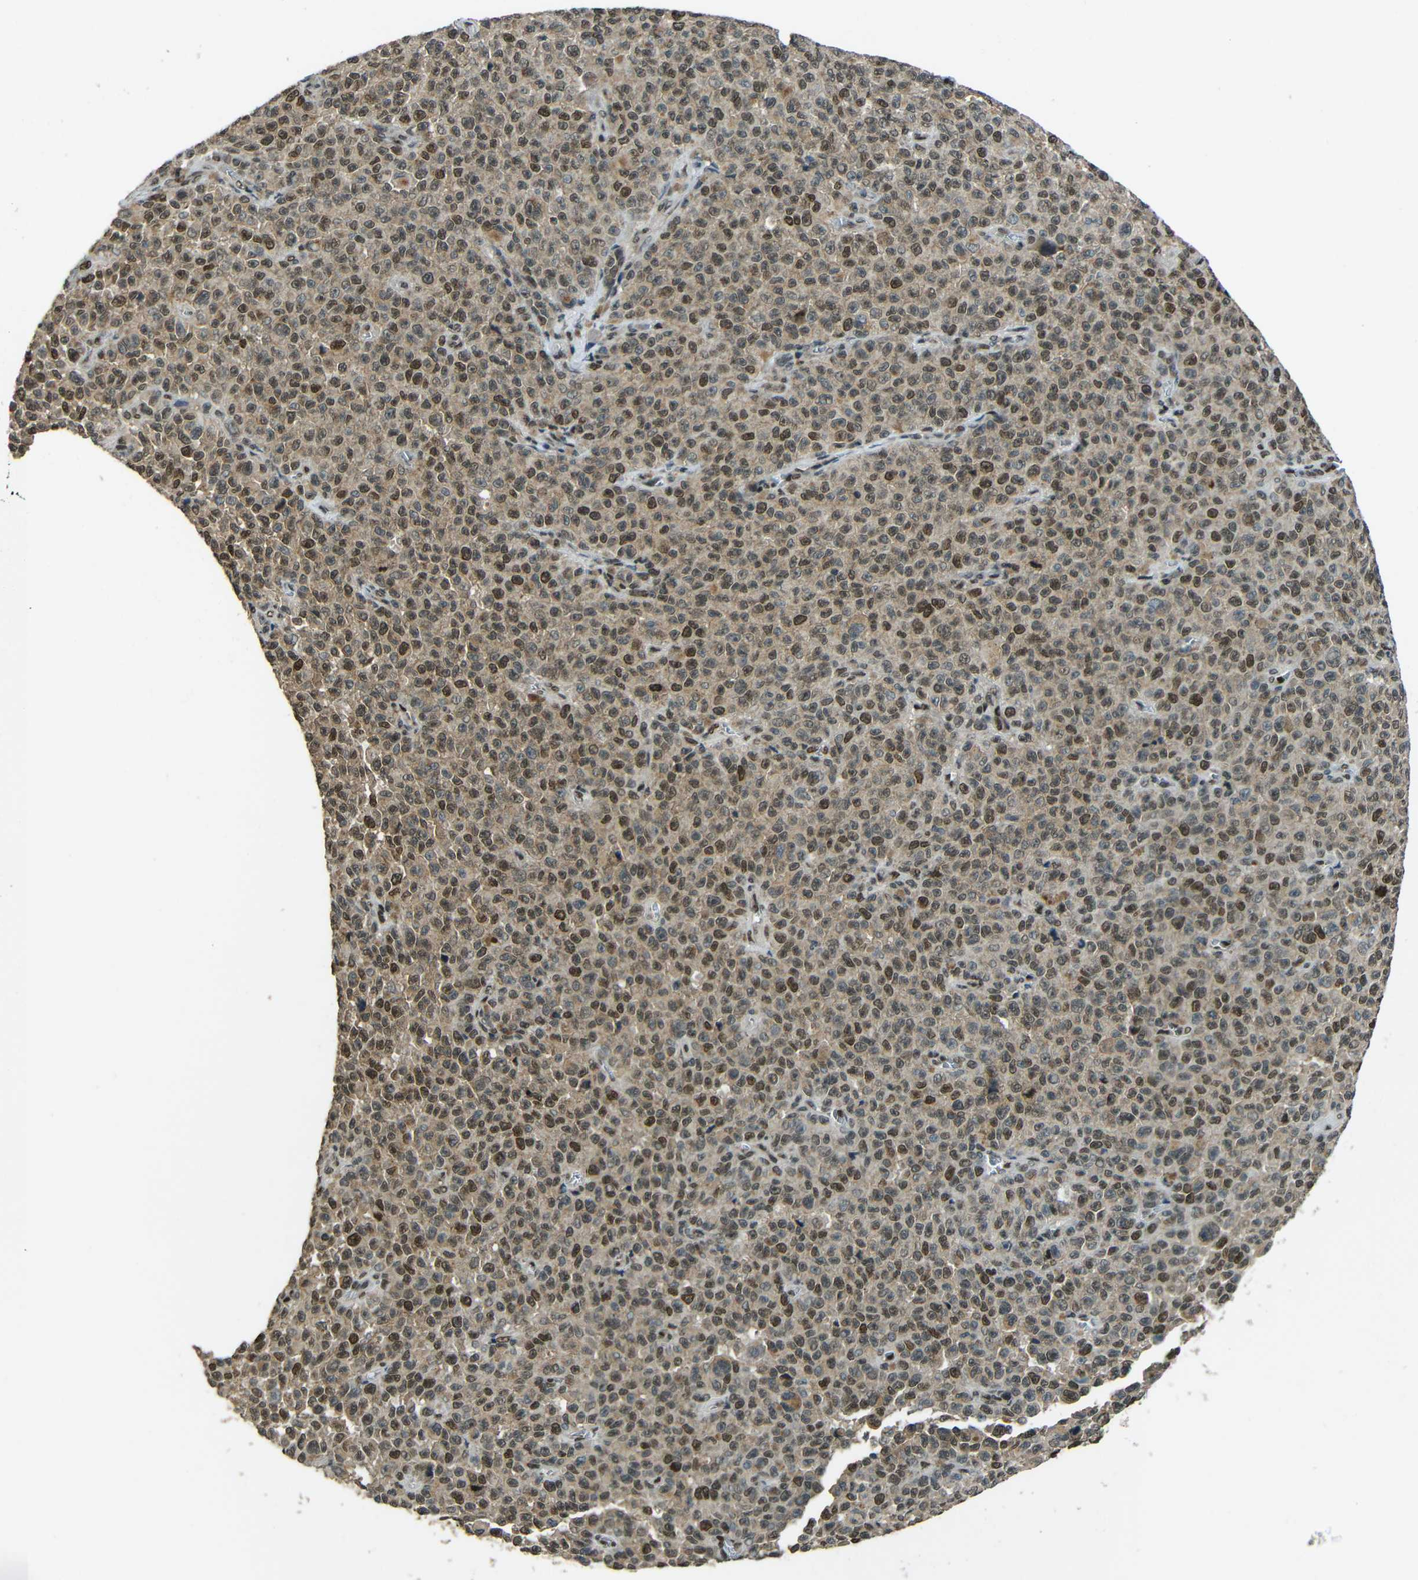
{"staining": {"intensity": "moderate", "quantity": ">75%", "location": "cytoplasmic/membranous,nuclear"}, "tissue": "melanoma", "cell_type": "Tumor cells", "image_type": "cancer", "snomed": [{"axis": "morphology", "description": "Malignant melanoma, NOS"}, {"axis": "topography", "description": "Skin"}], "caption": "DAB immunohistochemical staining of melanoma displays moderate cytoplasmic/membranous and nuclear protein expression in approximately >75% of tumor cells.", "gene": "PSIP1", "patient": {"sex": "female", "age": 82}}